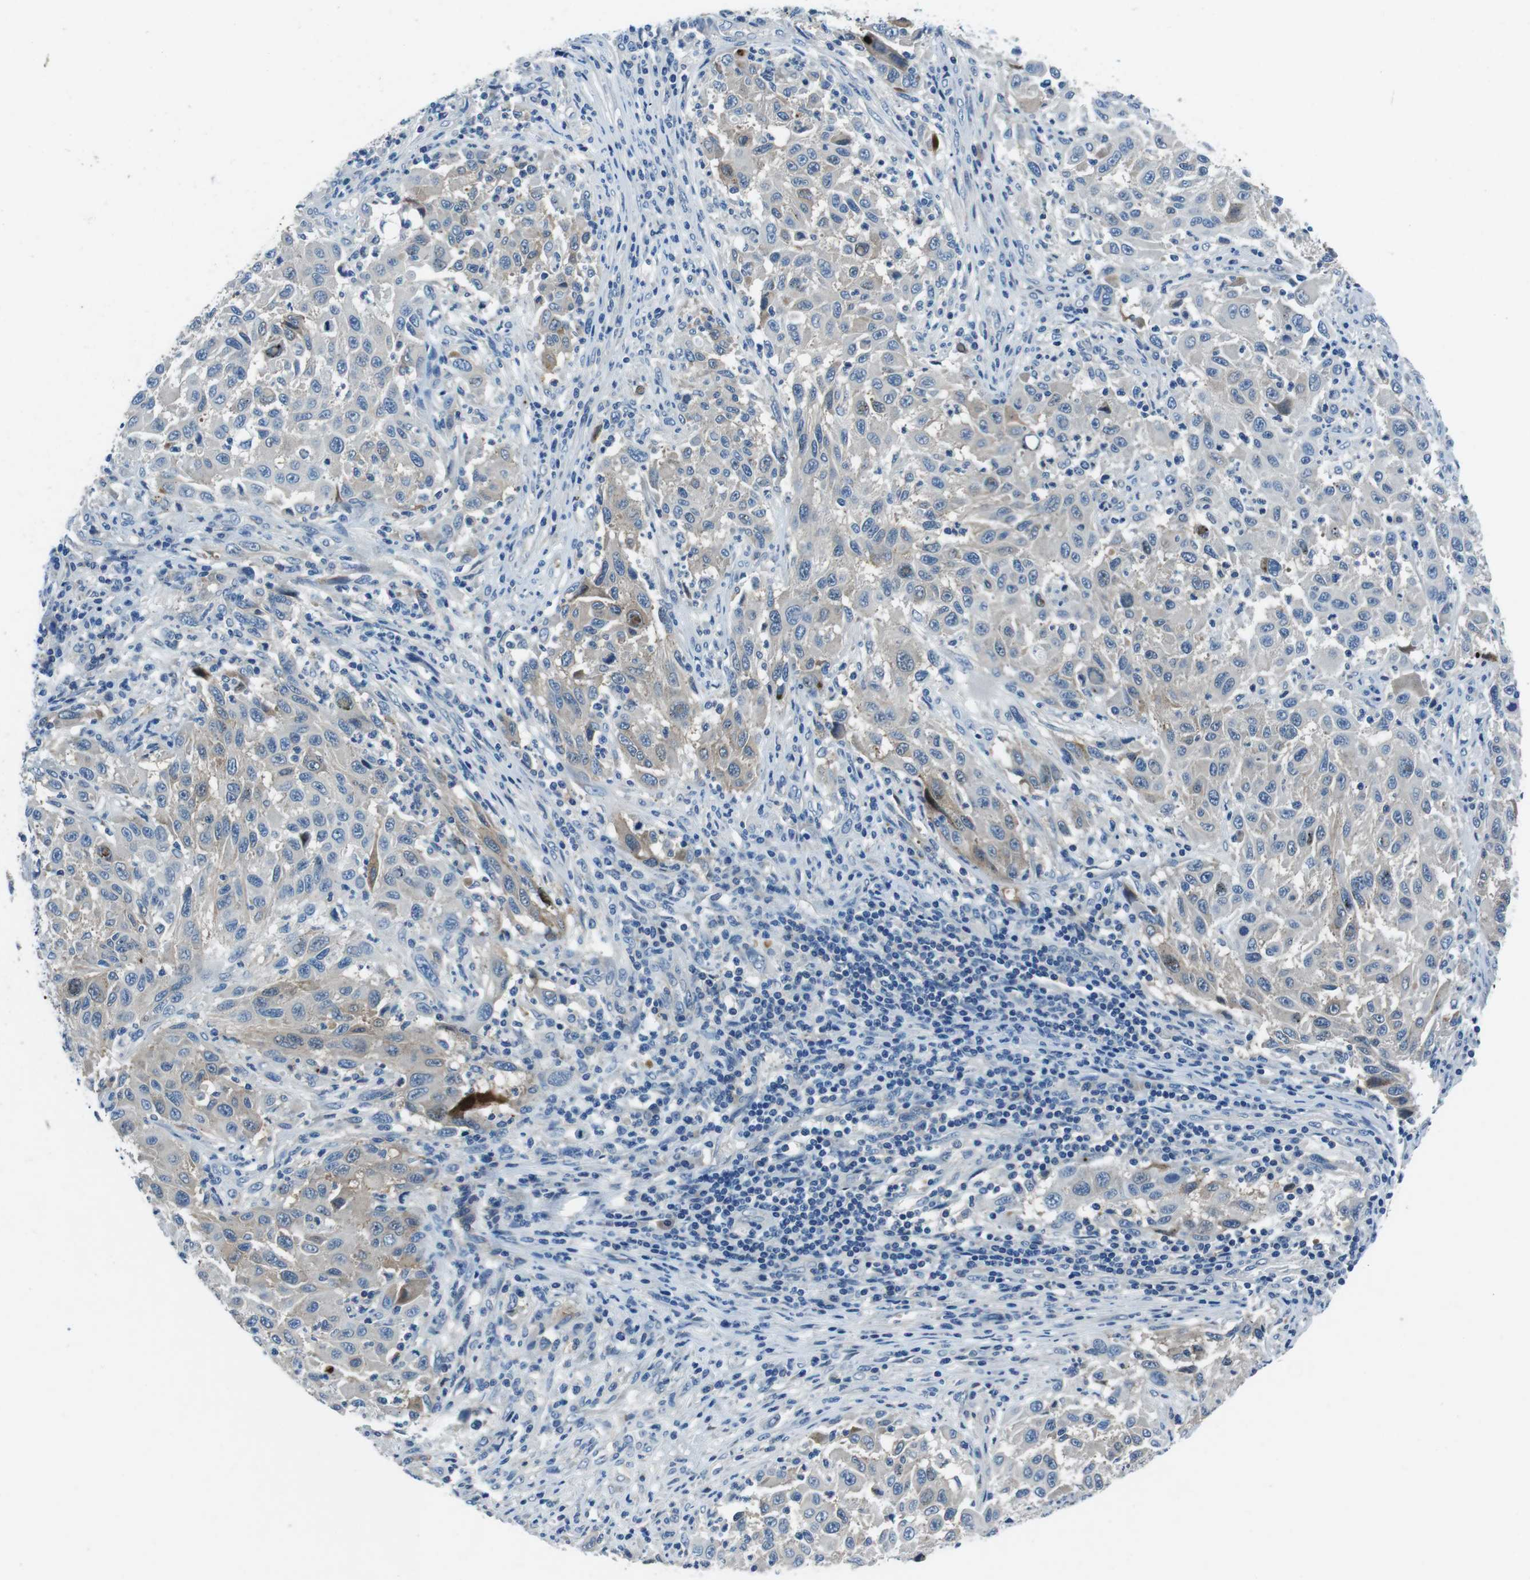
{"staining": {"intensity": "negative", "quantity": "none", "location": "none"}, "tissue": "melanoma", "cell_type": "Tumor cells", "image_type": "cancer", "snomed": [{"axis": "morphology", "description": "Malignant melanoma, Metastatic site"}, {"axis": "topography", "description": "Lymph node"}], "caption": "Immunohistochemical staining of human melanoma displays no significant positivity in tumor cells. (DAB (3,3'-diaminobenzidine) immunohistochemistry visualized using brightfield microscopy, high magnification).", "gene": "TULP3", "patient": {"sex": "male", "age": 61}}